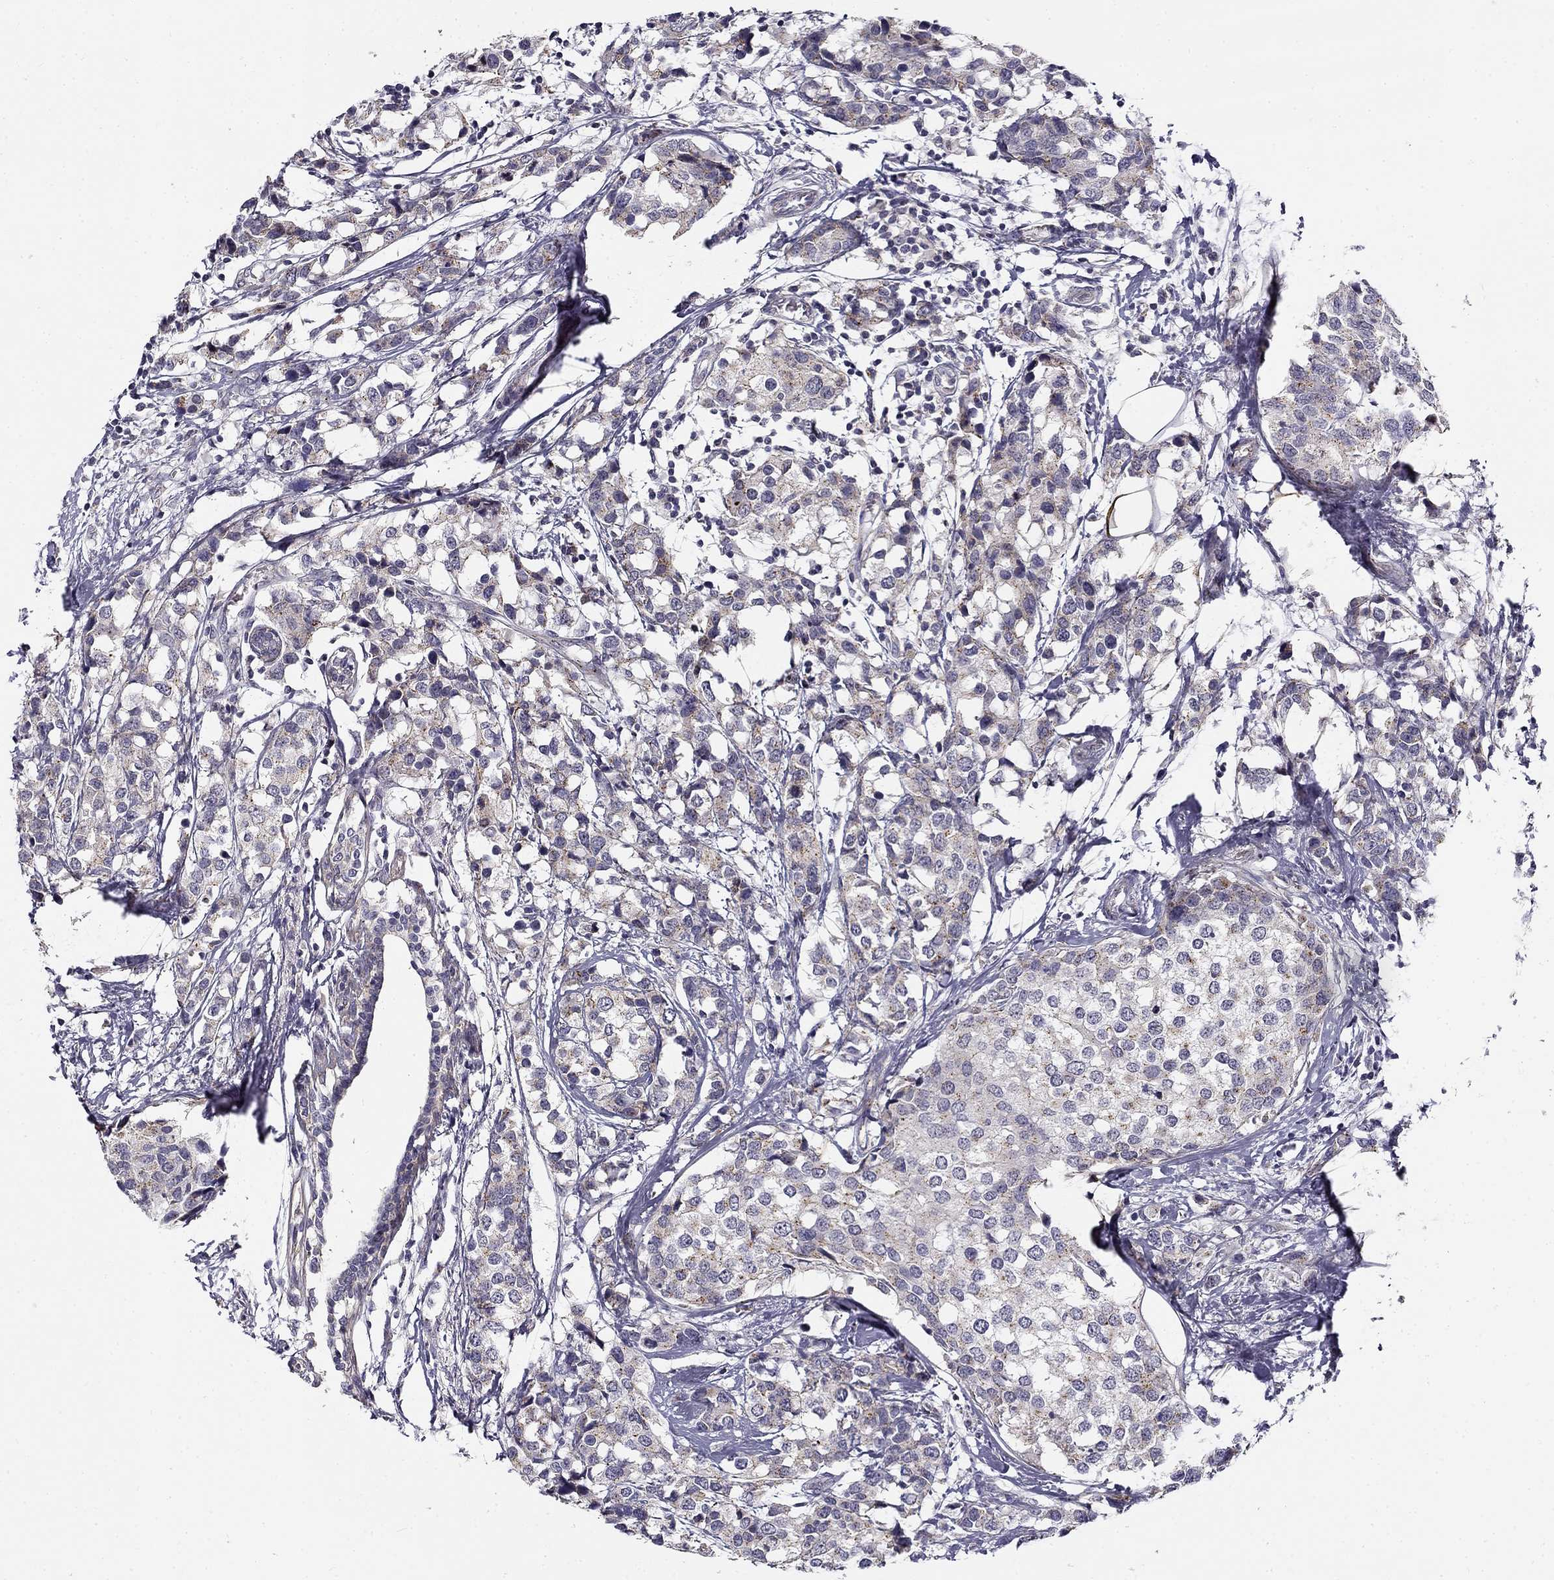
{"staining": {"intensity": "weak", "quantity": "<25%", "location": "cytoplasmic/membranous"}, "tissue": "breast cancer", "cell_type": "Tumor cells", "image_type": "cancer", "snomed": [{"axis": "morphology", "description": "Lobular carcinoma"}, {"axis": "topography", "description": "Breast"}], "caption": "Lobular carcinoma (breast) stained for a protein using immunohistochemistry (IHC) displays no expression tumor cells.", "gene": "CNR1", "patient": {"sex": "female", "age": 59}}